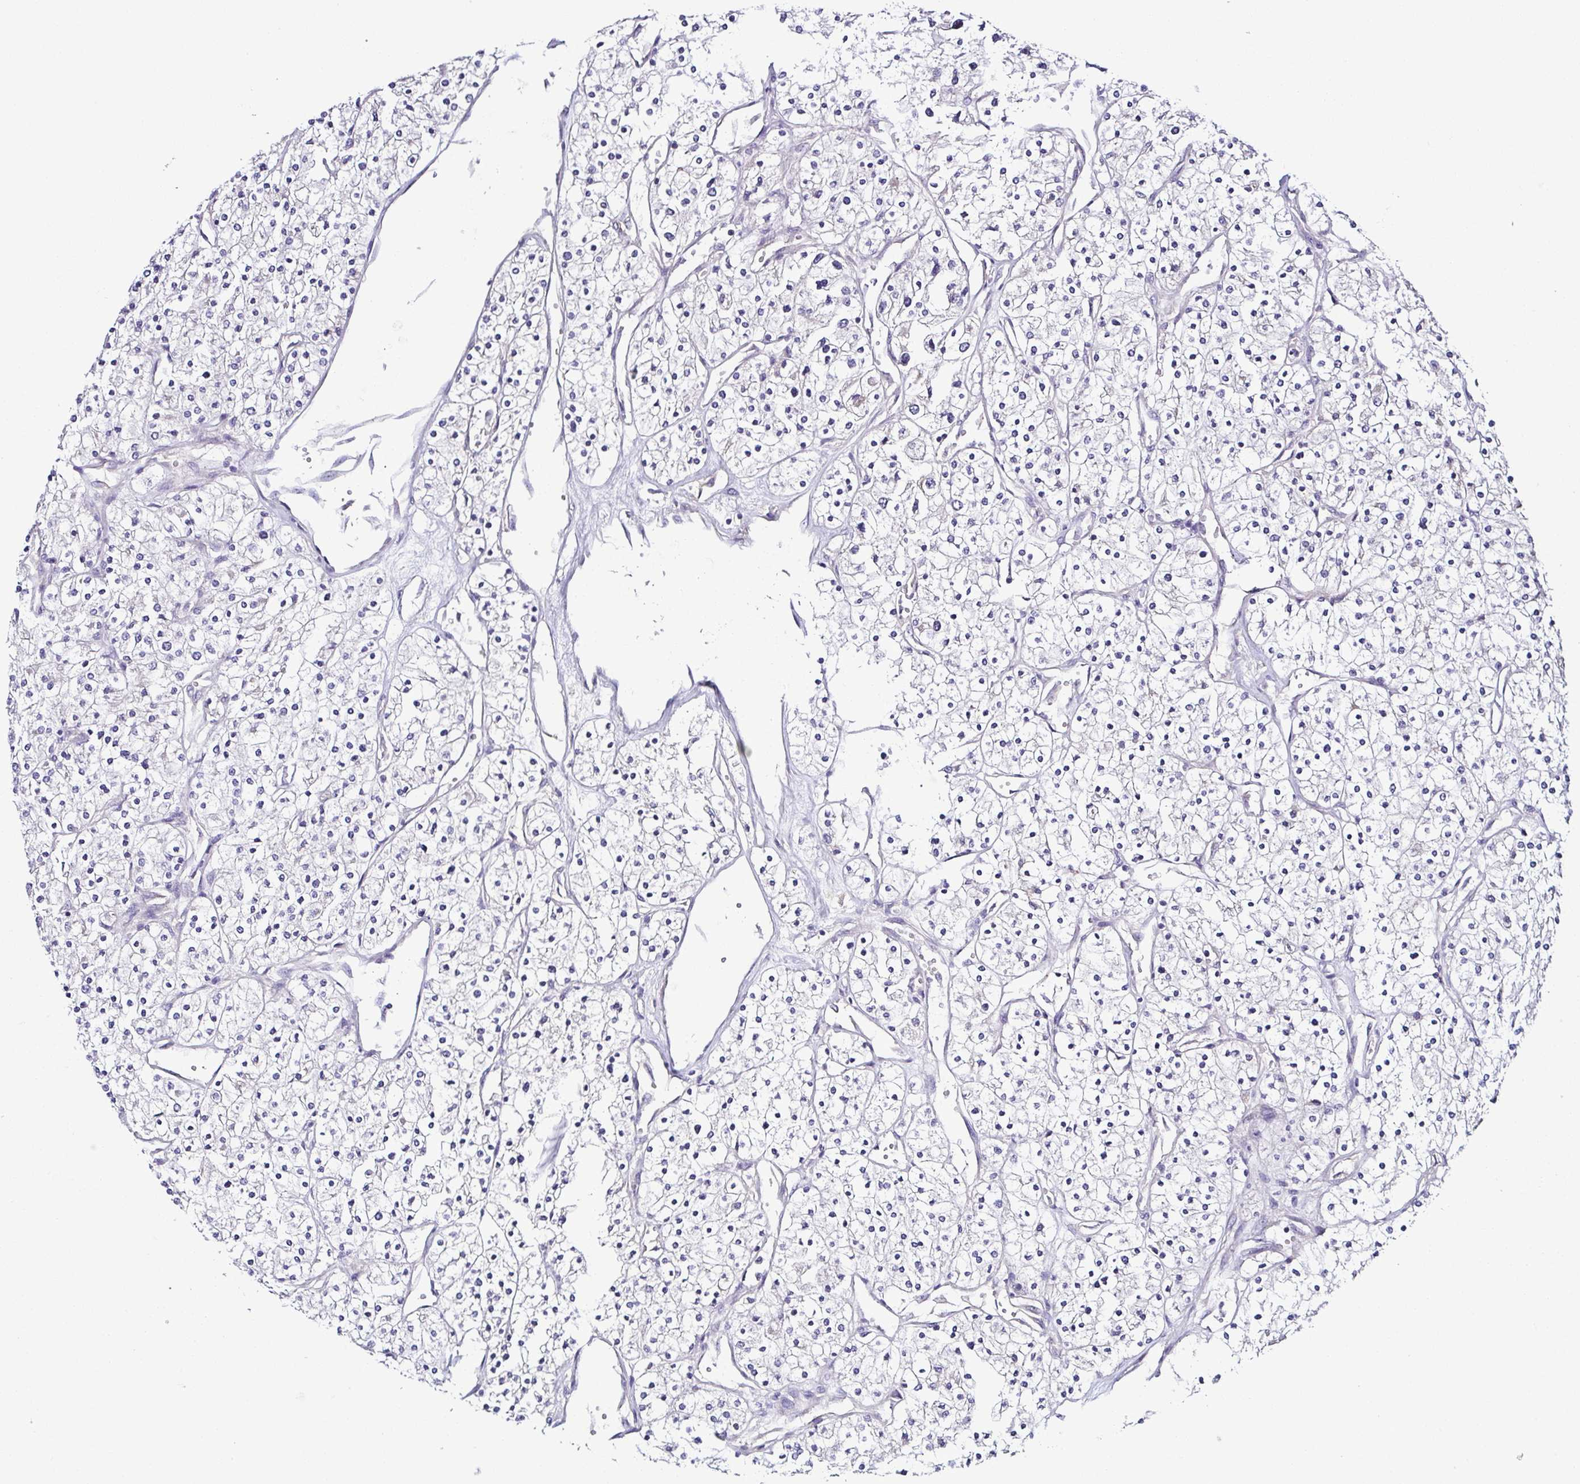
{"staining": {"intensity": "negative", "quantity": "none", "location": "none"}, "tissue": "renal cancer", "cell_type": "Tumor cells", "image_type": "cancer", "snomed": [{"axis": "morphology", "description": "Adenocarcinoma, NOS"}, {"axis": "topography", "description": "Kidney"}], "caption": "This micrograph is of renal cancer (adenocarcinoma) stained with IHC to label a protein in brown with the nuclei are counter-stained blue. There is no positivity in tumor cells.", "gene": "LMOD2", "patient": {"sex": "male", "age": 80}}